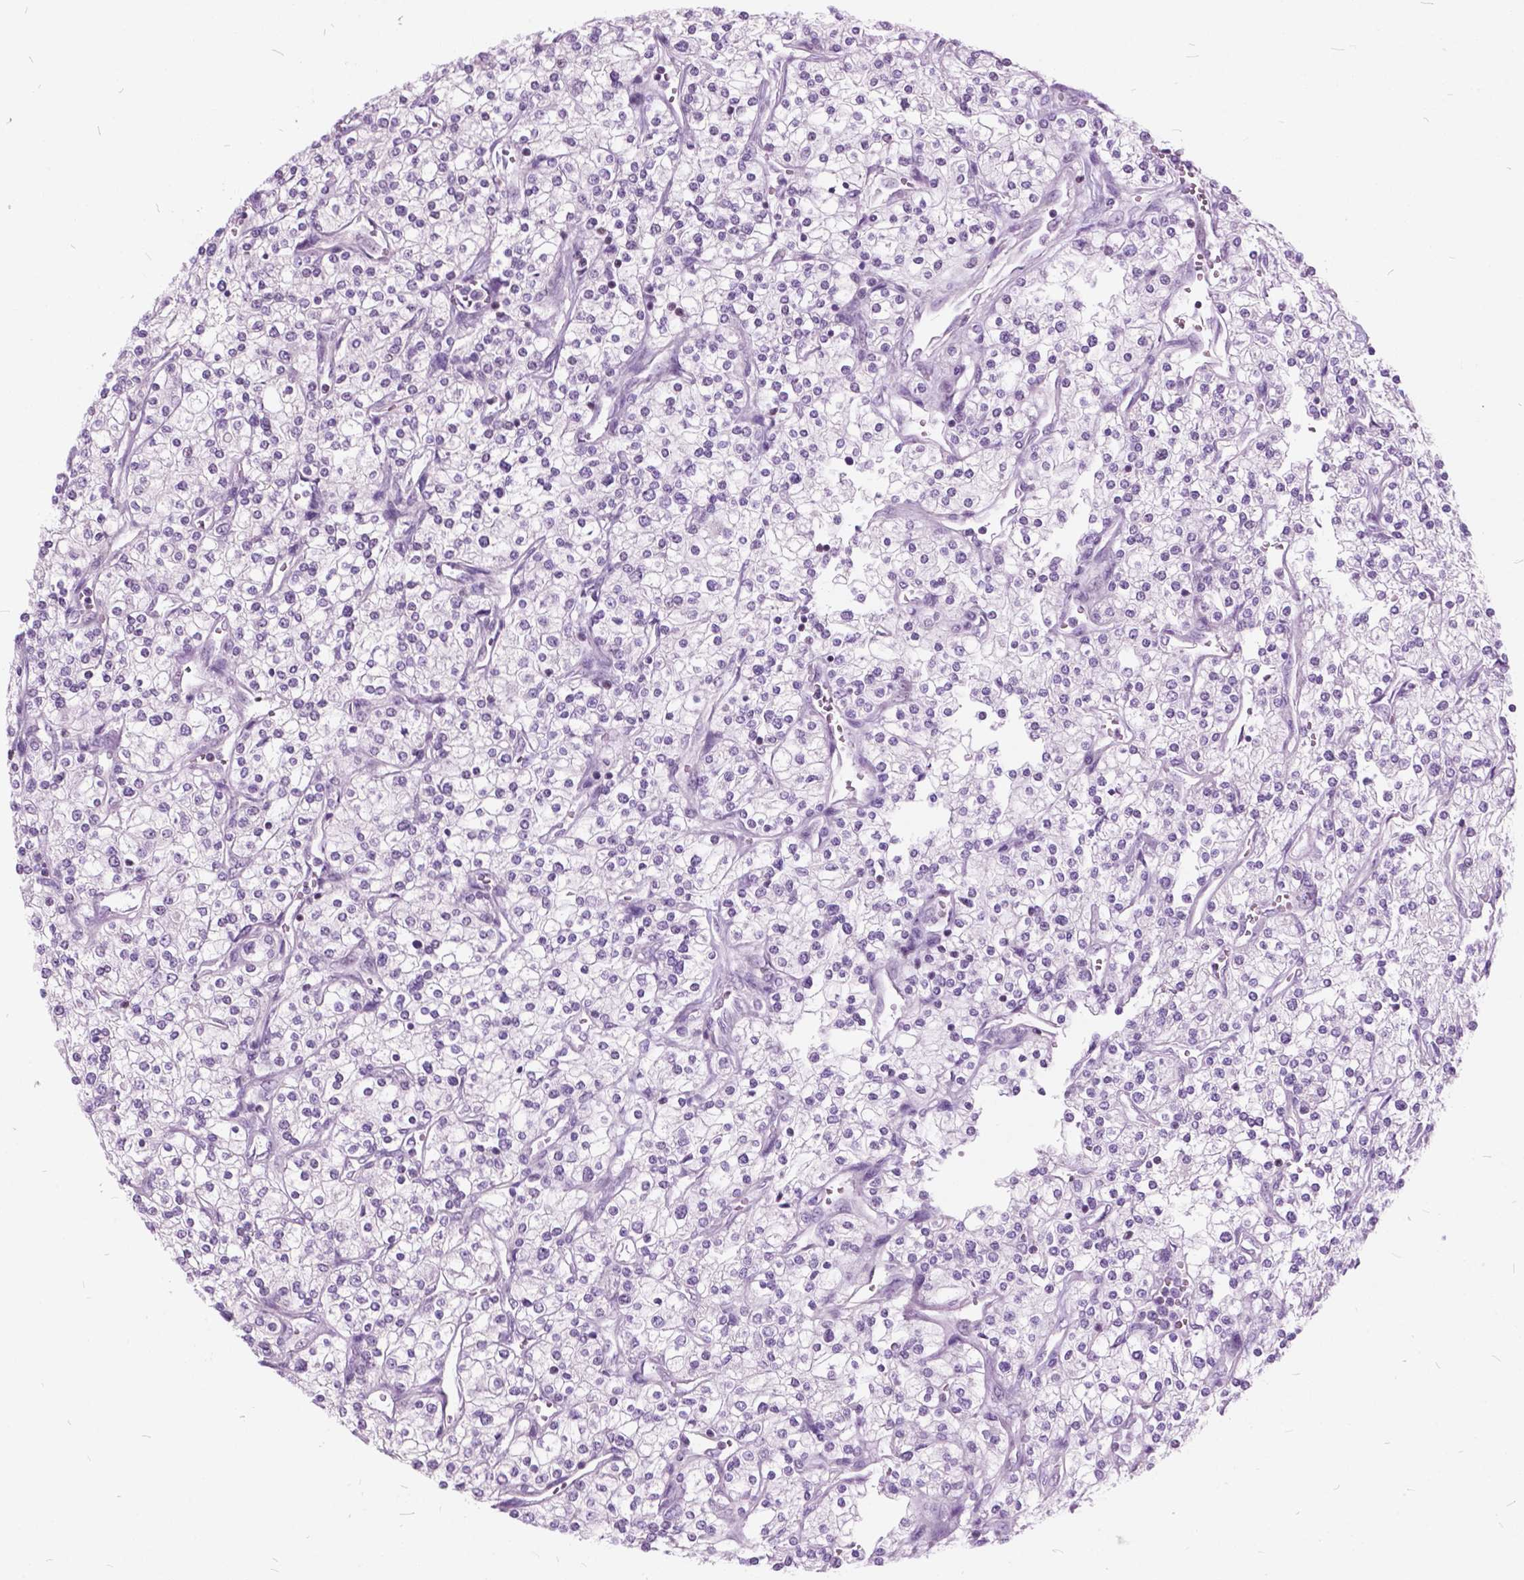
{"staining": {"intensity": "negative", "quantity": "none", "location": "none"}, "tissue": "renal cancer", "cell_type": "Tumor cells", "image_type": "cancer", "snomed": [{"axis": "morphology", "description": "Adenocarcinoma, NOS"}, {"axis": "topography", "description": "Kidney"}], "caption": "Immunohistochemical staining of human renal cancer displays no significant positivity in tumor cells.", "gene": "SP140", "patient": {"sex": "male", "age": 80}}